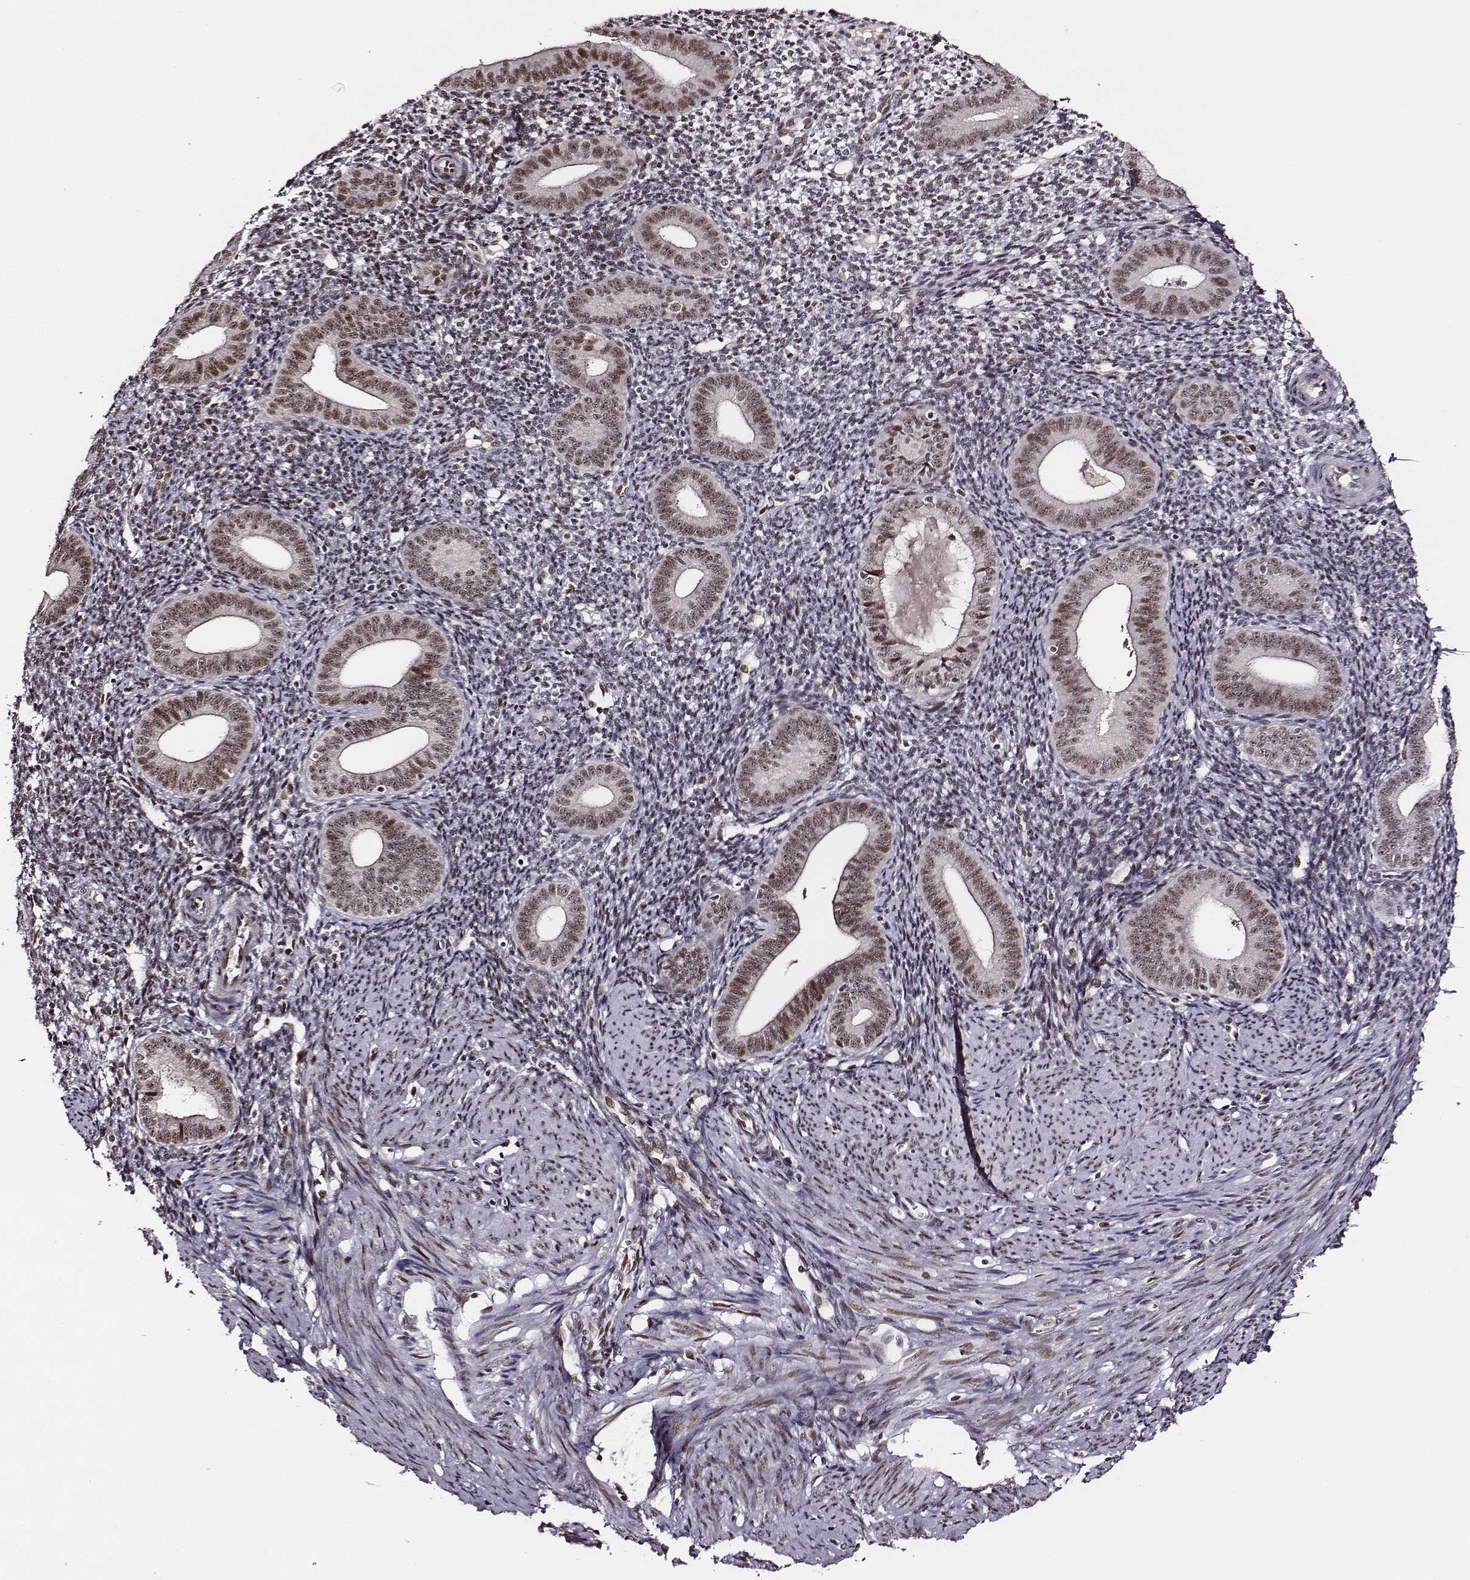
{"staining": {"intensity": "moderate", "quantity": ">75%", "location": "nuclear"}, "tissue": "endometrium", "cell_type": "Cells in endometrial stroma", "image_type": "normal", "snomed": [{"axis": "morphology", "description": "Normal tissue, NOS"}, {"axis": "topography", "description": "Endometrium"}], "caption": "About >75% of cells in endometrial stroma in unremarkable endometrium display moderate nuclear protein staining as visualized by brown immunohistochemical staining.", "gene": "PPARA", "patient": {"sex": "female", "age": 40}}